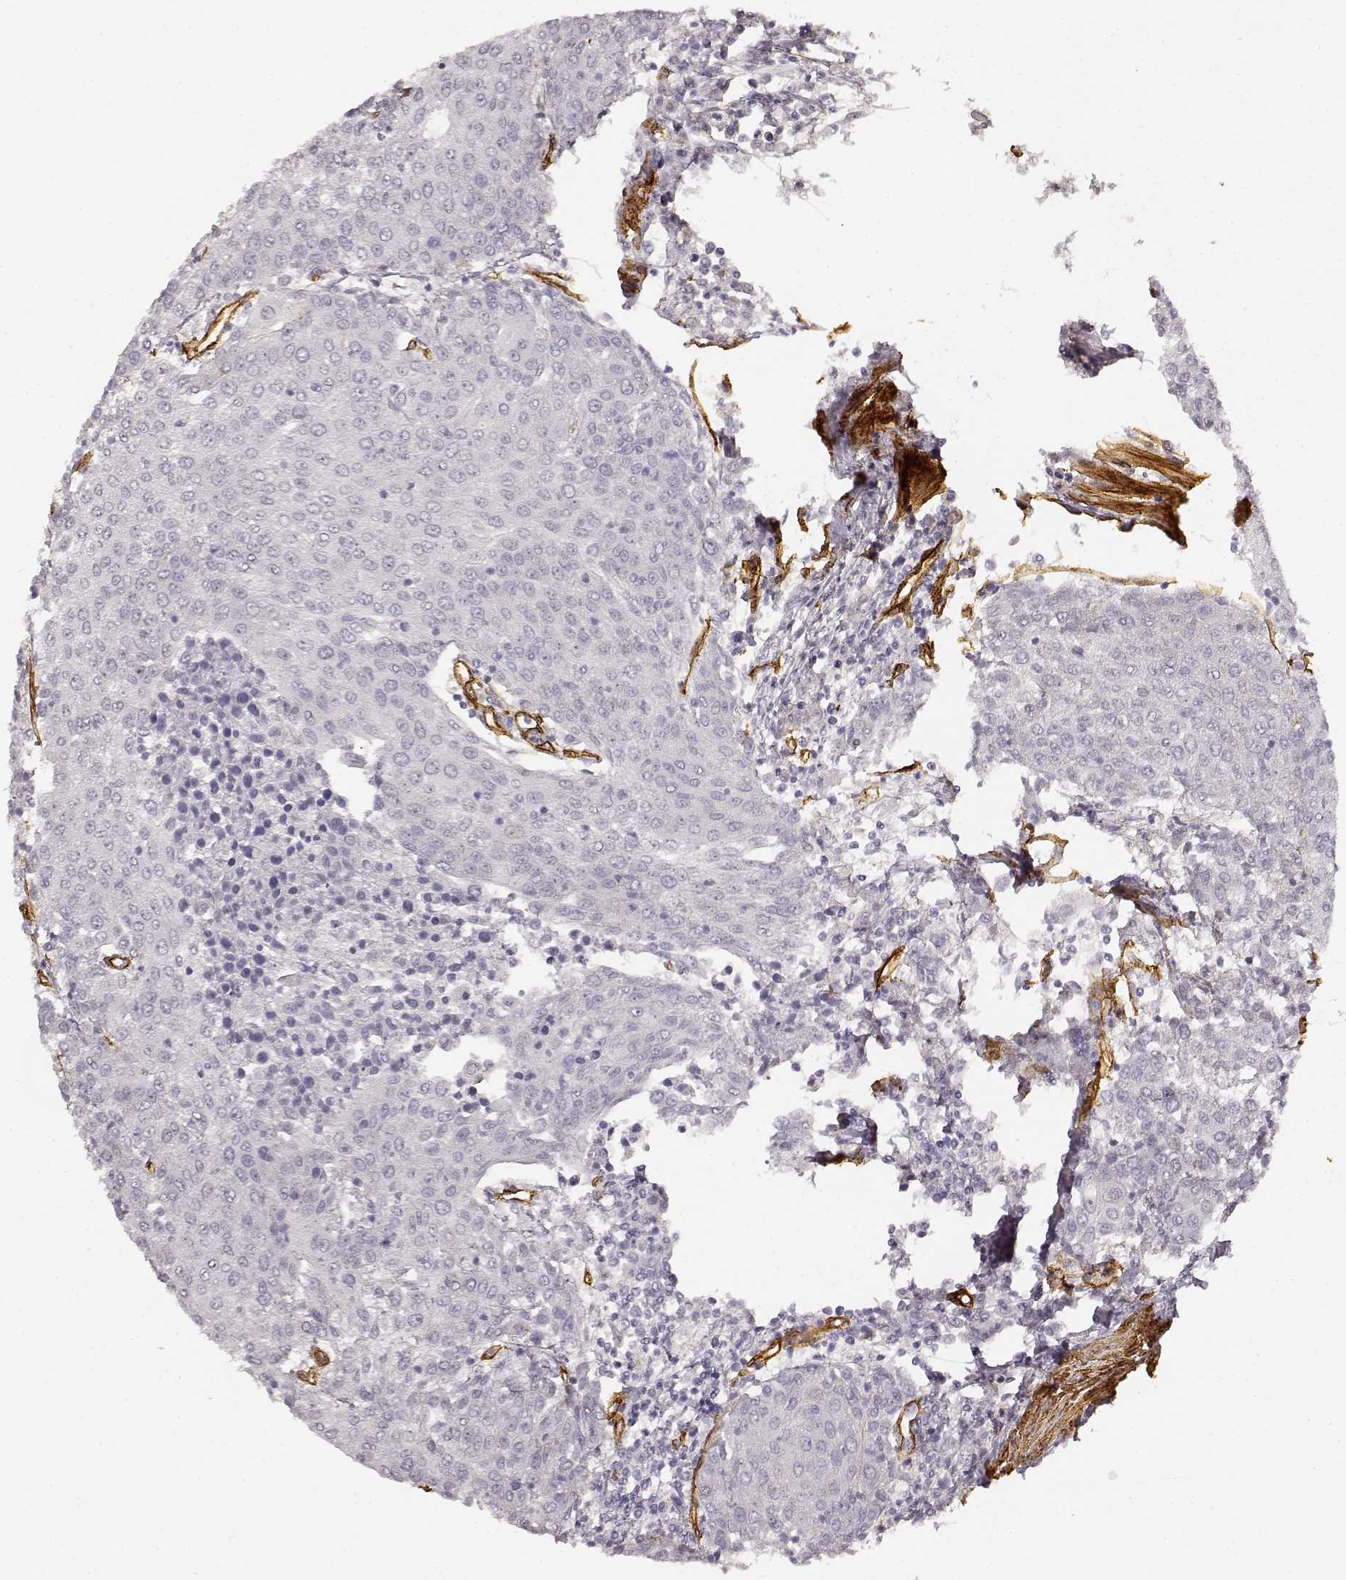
{"staining": {"intensity": "negative", "quantity": "none", "location": "none"}, "tissue": "urothelial cancer", "cell_type": "Tumor cells", "image_type": "cancer", "snomed": [{"axis": "morphology", "description": "Urothelial carcinoma, High grade"}, {"axis": "topography", "description": "Urinary bladder"}], "caption": "Tumor cells are negative for protein expression in human urothelial cancer. The staining is performed using DAB (3,3'-diaminobenzidine) brown chromogen with nuclei counter-stained in using hematoxylin.", "gene": "LAMA4", "patient": {"sex": "female", "age": 85}}